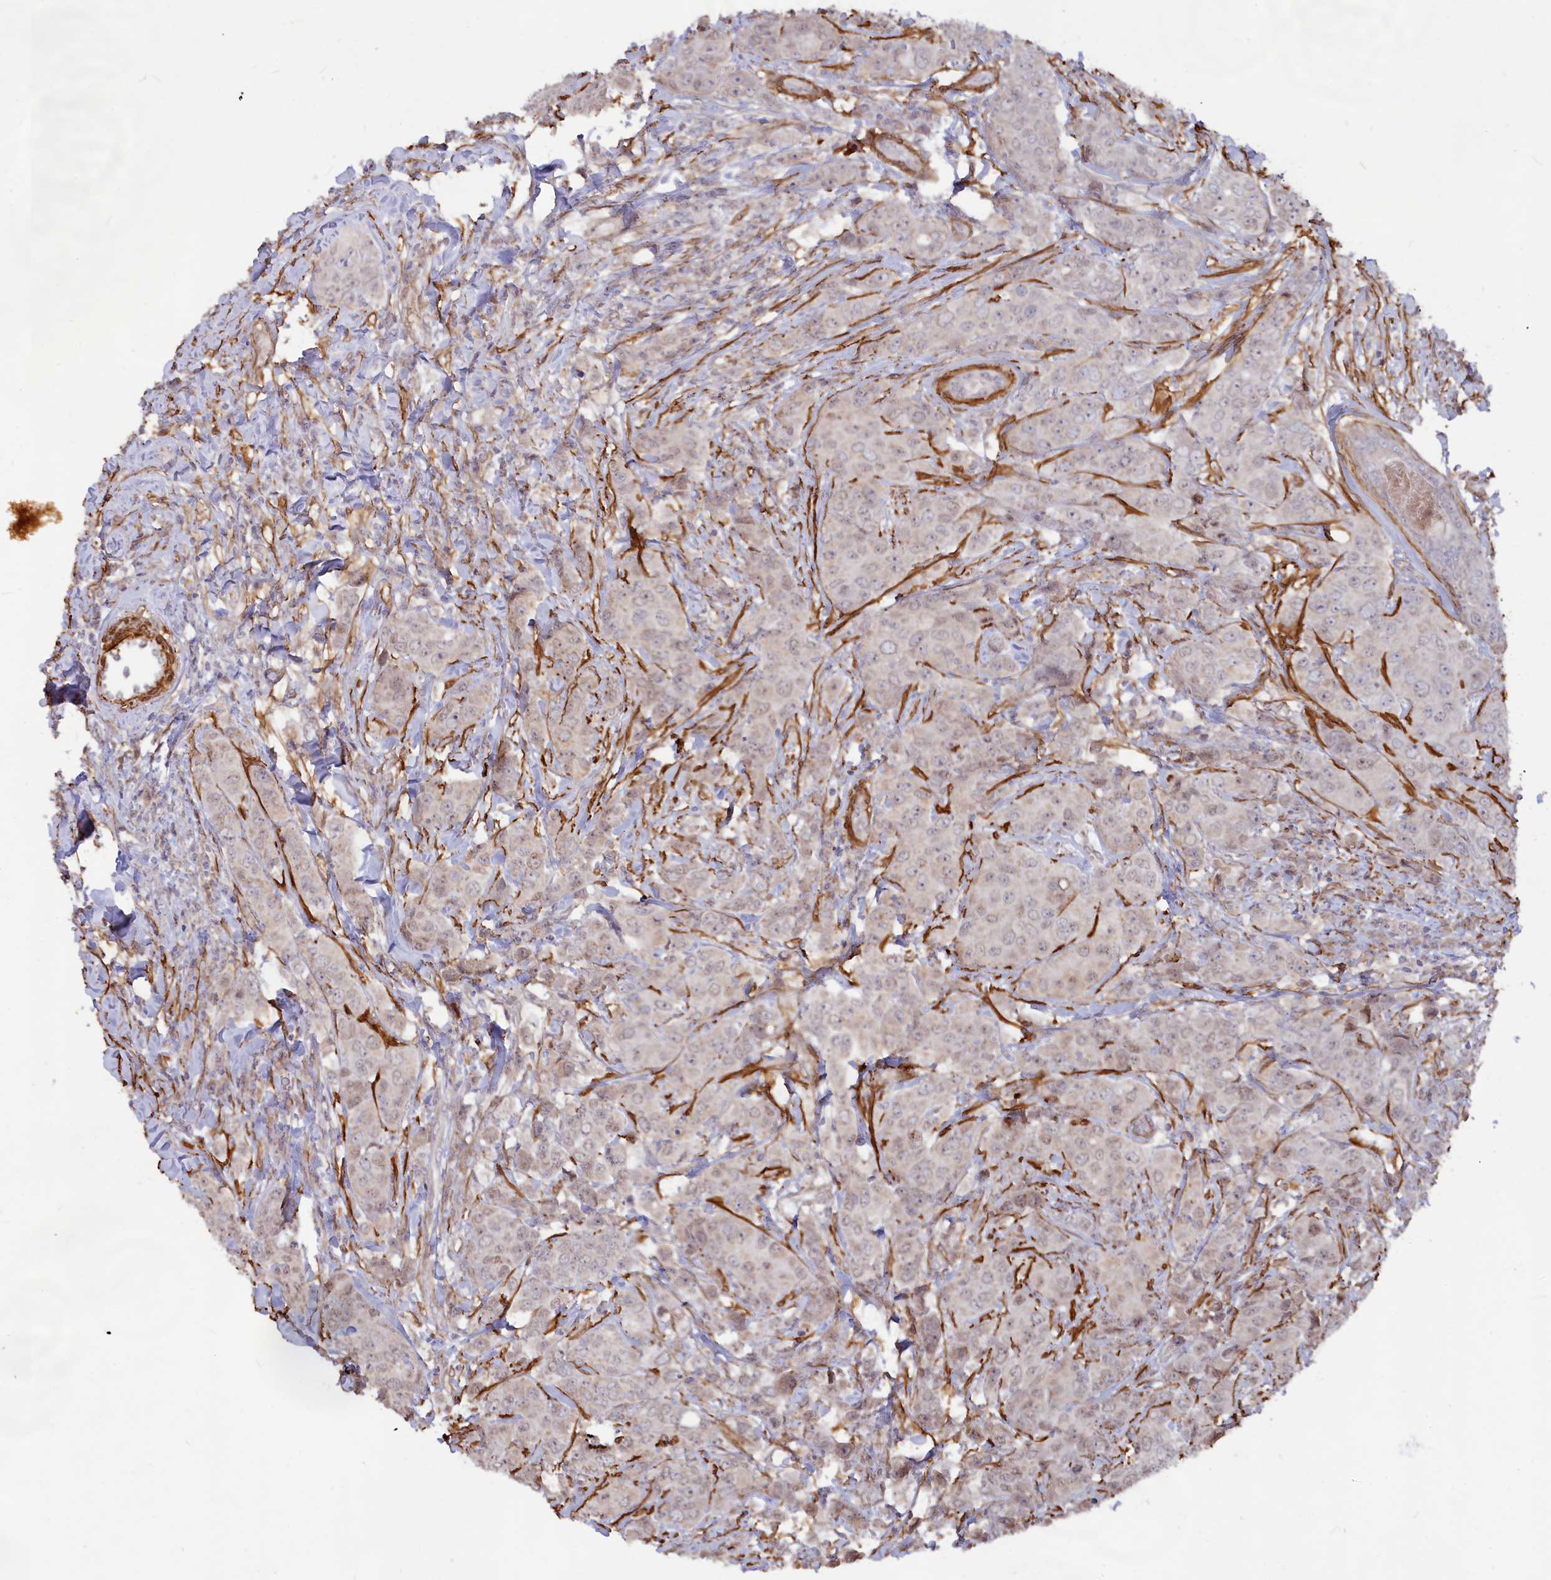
{"staining": {"intensity": "weak", "quantity": "25%-75%", "location": "nuclear"}, "tissue": "breast cancer", "cell_type": "Tumor cells", "image_type": "cancer", "snomed": [{"axis": "morphology", "description": "Duct carcinoma"}, {"axis": "topography", "description": "Breast"}], "caption": "The immunohistochemical stain shows weak nuclear positivity in tumor cells of invasive ductal carcinoma (breast) tissue.", "gene": "CCDC154", "patient": {"sex": "female", "age": 43}}